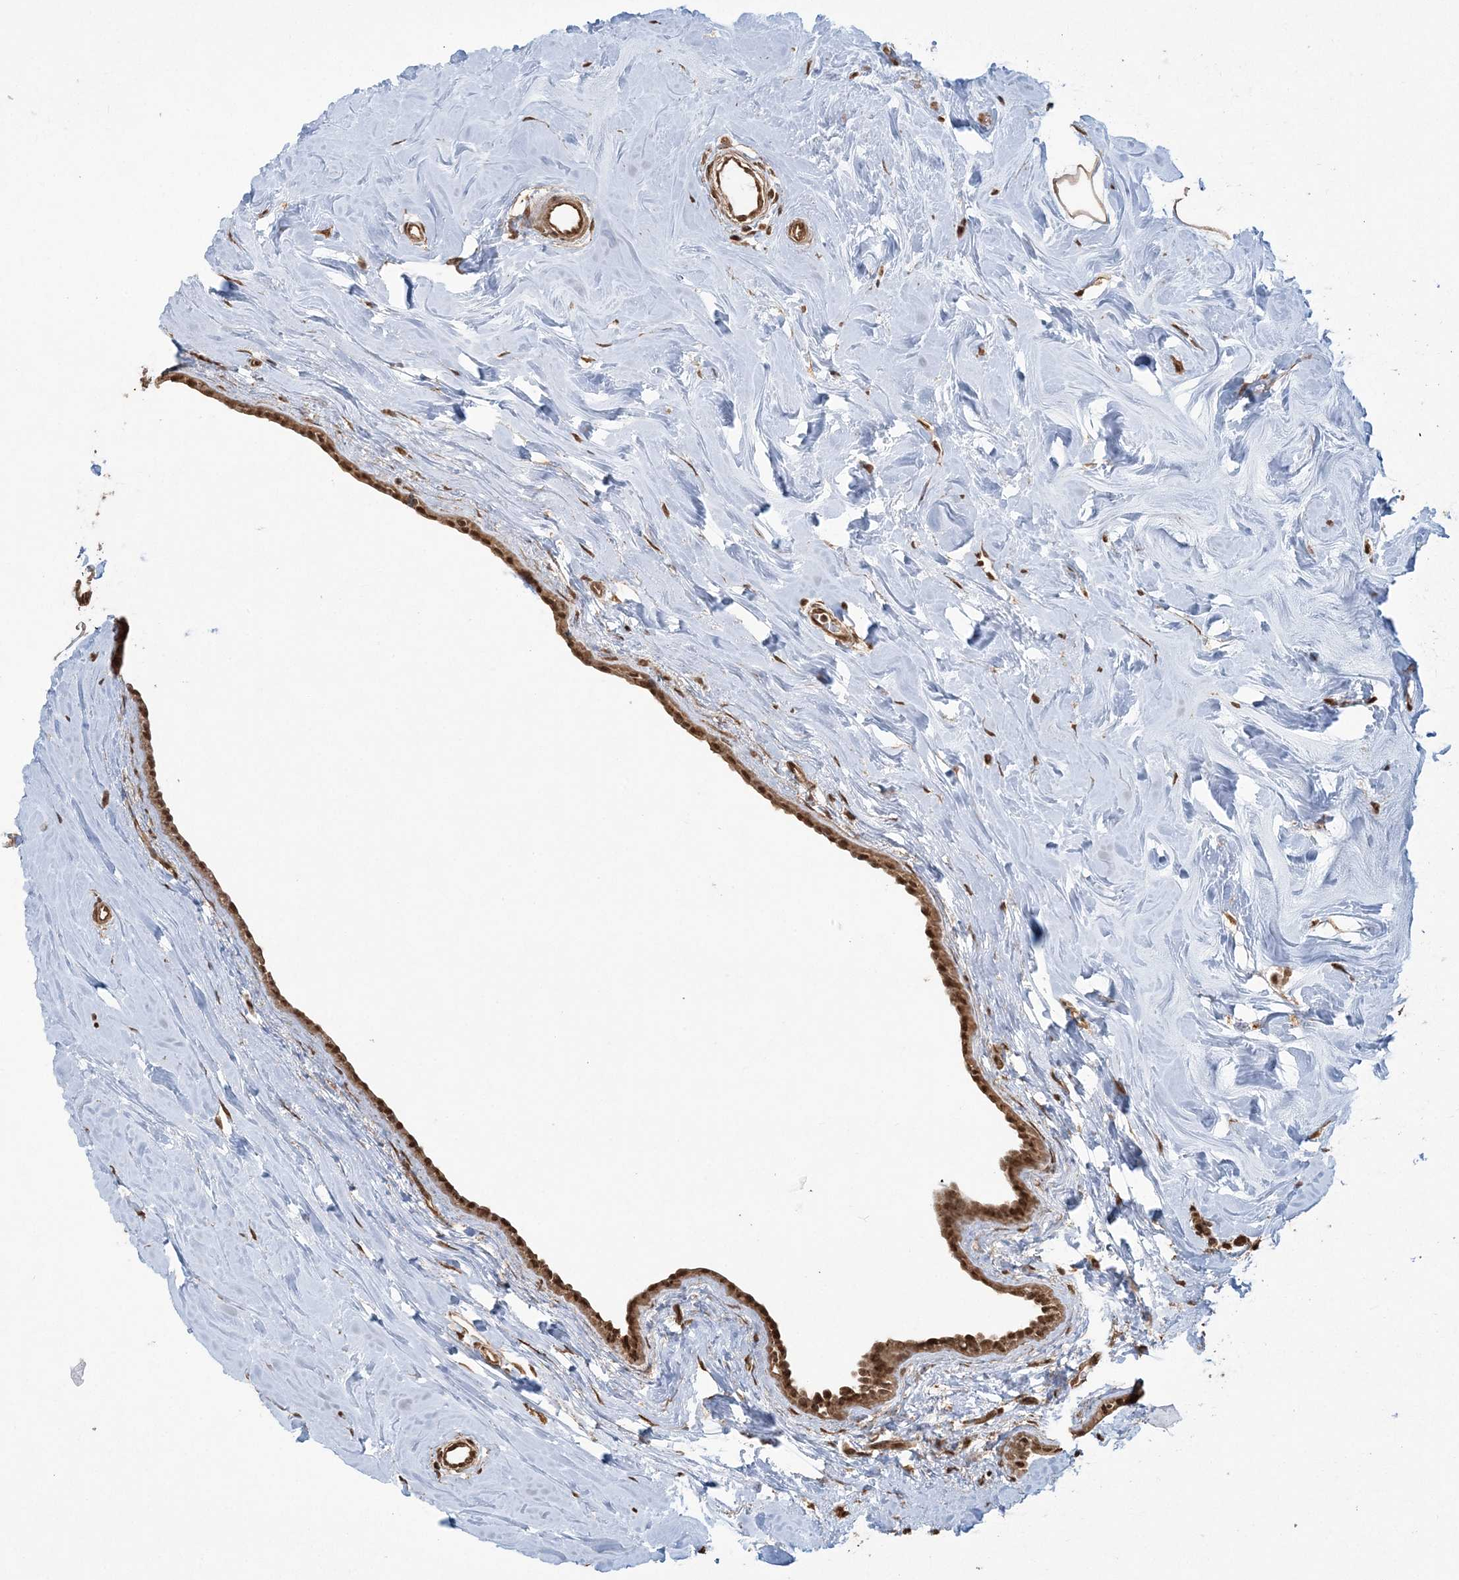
{"staining": {"intensity": "strong", "quantity": ">75%", "location": "nuclear"}, "tissue": "breast cancer", "cell_type": "Tumor cells", "image_type": "cancer", "snomed": [{"axis": "morphology", "description": "Lobular carcinoma"}, {"axis": "topography", "description": "Breast"}], "caption": "Lobular carcinoma (breast) stained with DAB (3,3'-diaminobenzidine) immunohistochemistry exhibits high levels of strong nuclear expression in about >75% of tumor cells.", "gene": "ZNF839", "patient": {"sex": "female", "age": 47}}